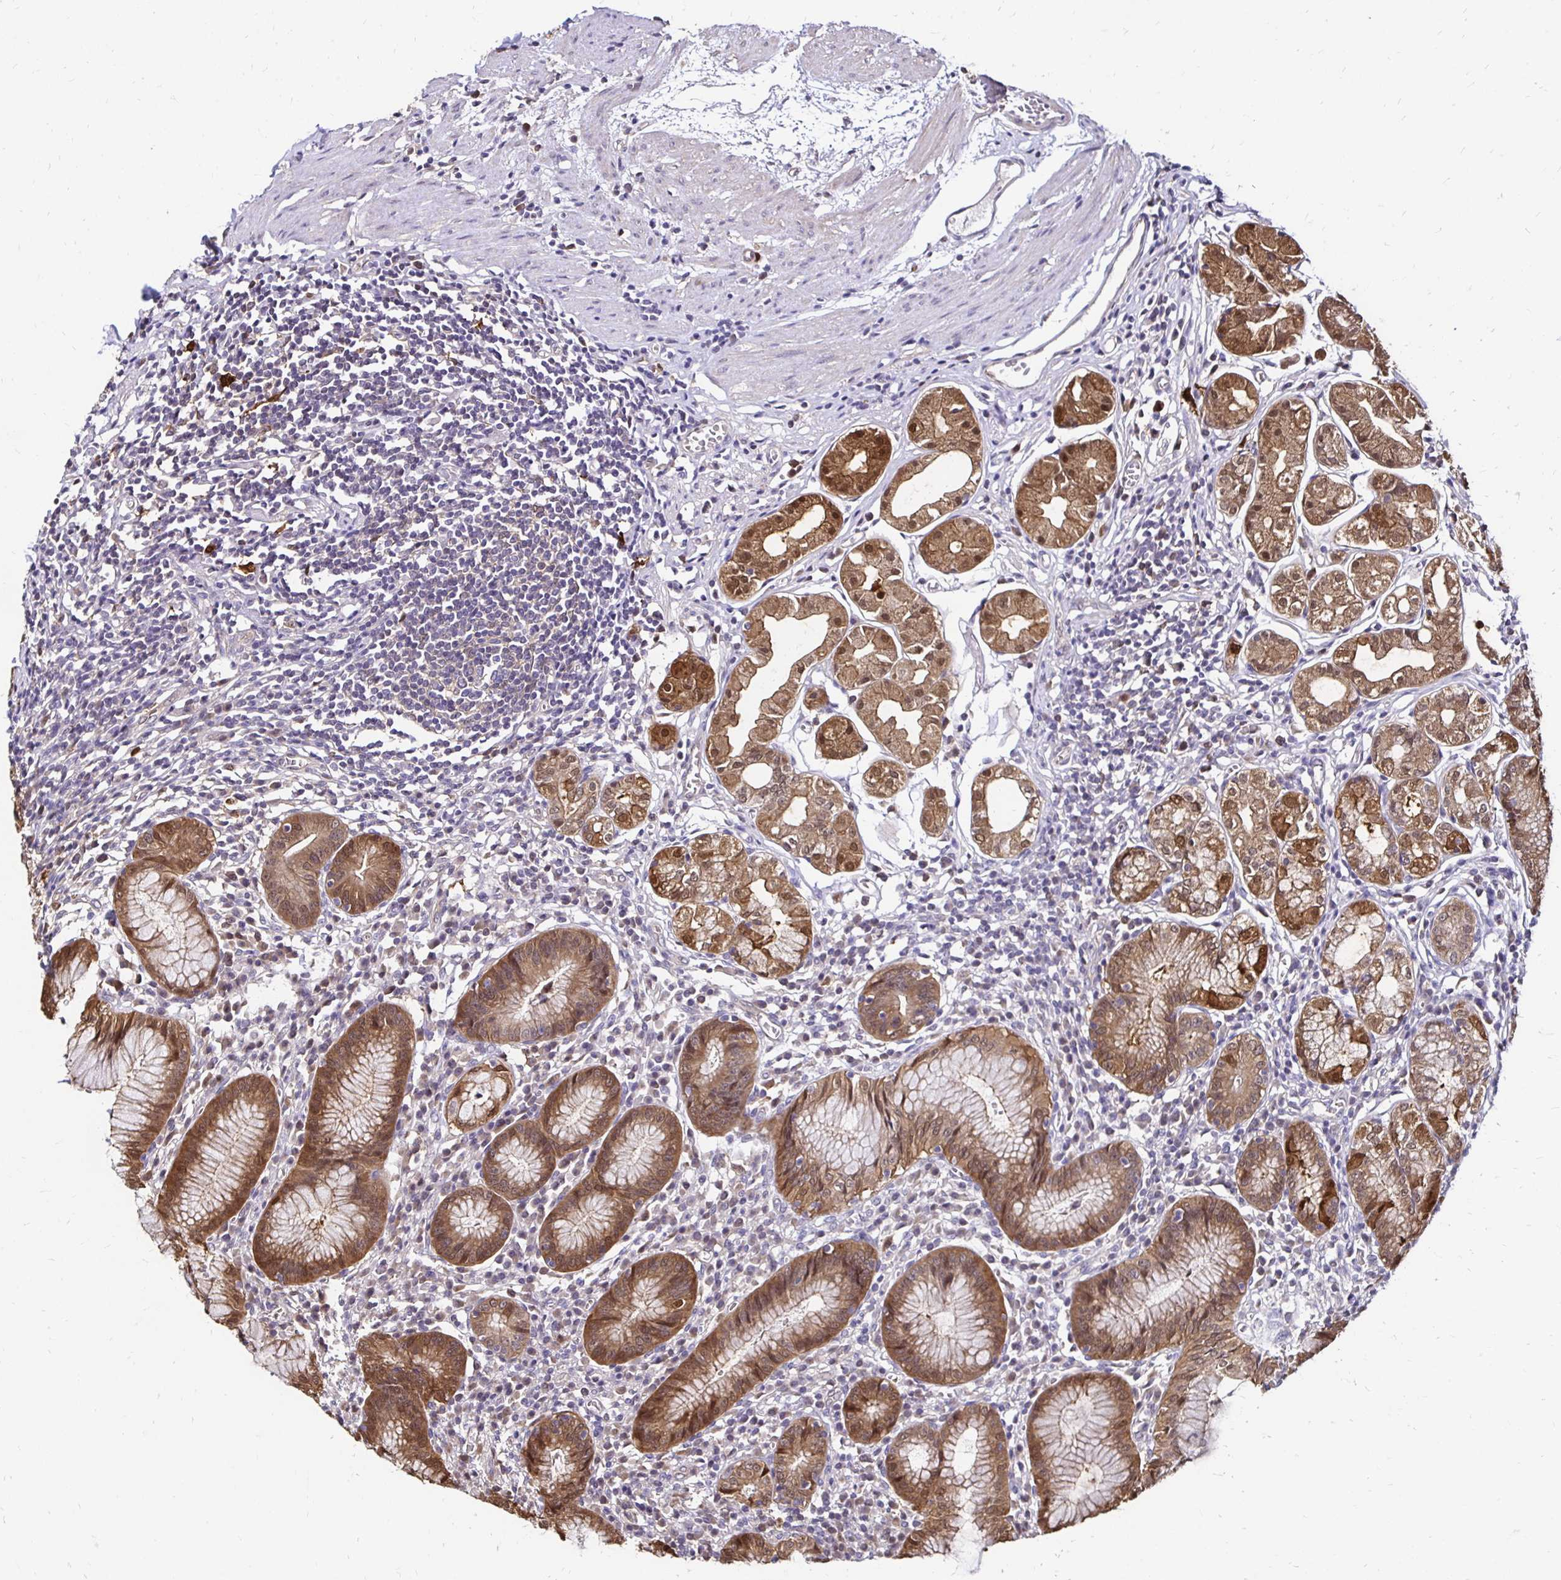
{"staining": {"intensity": "moderate", "quantity": ">75%", "location": "cytoplasmic/membranous,nuclear"}, "tissue": "stomach", "cell_type": "Glandular cells", "image_type": "normal", "snomed": [{"axis": "morphology", "description": "Normal tissue, NOS"}, {"axis": "topography", "description": "Stomach"}], "caption": "Glandular cells show moderate cytoplasmic/membranous,nuclear staining in approximately >75% of cells in benign stomach.", "gene": "TXN", "patient": {"sex": "male", "age": 55}}